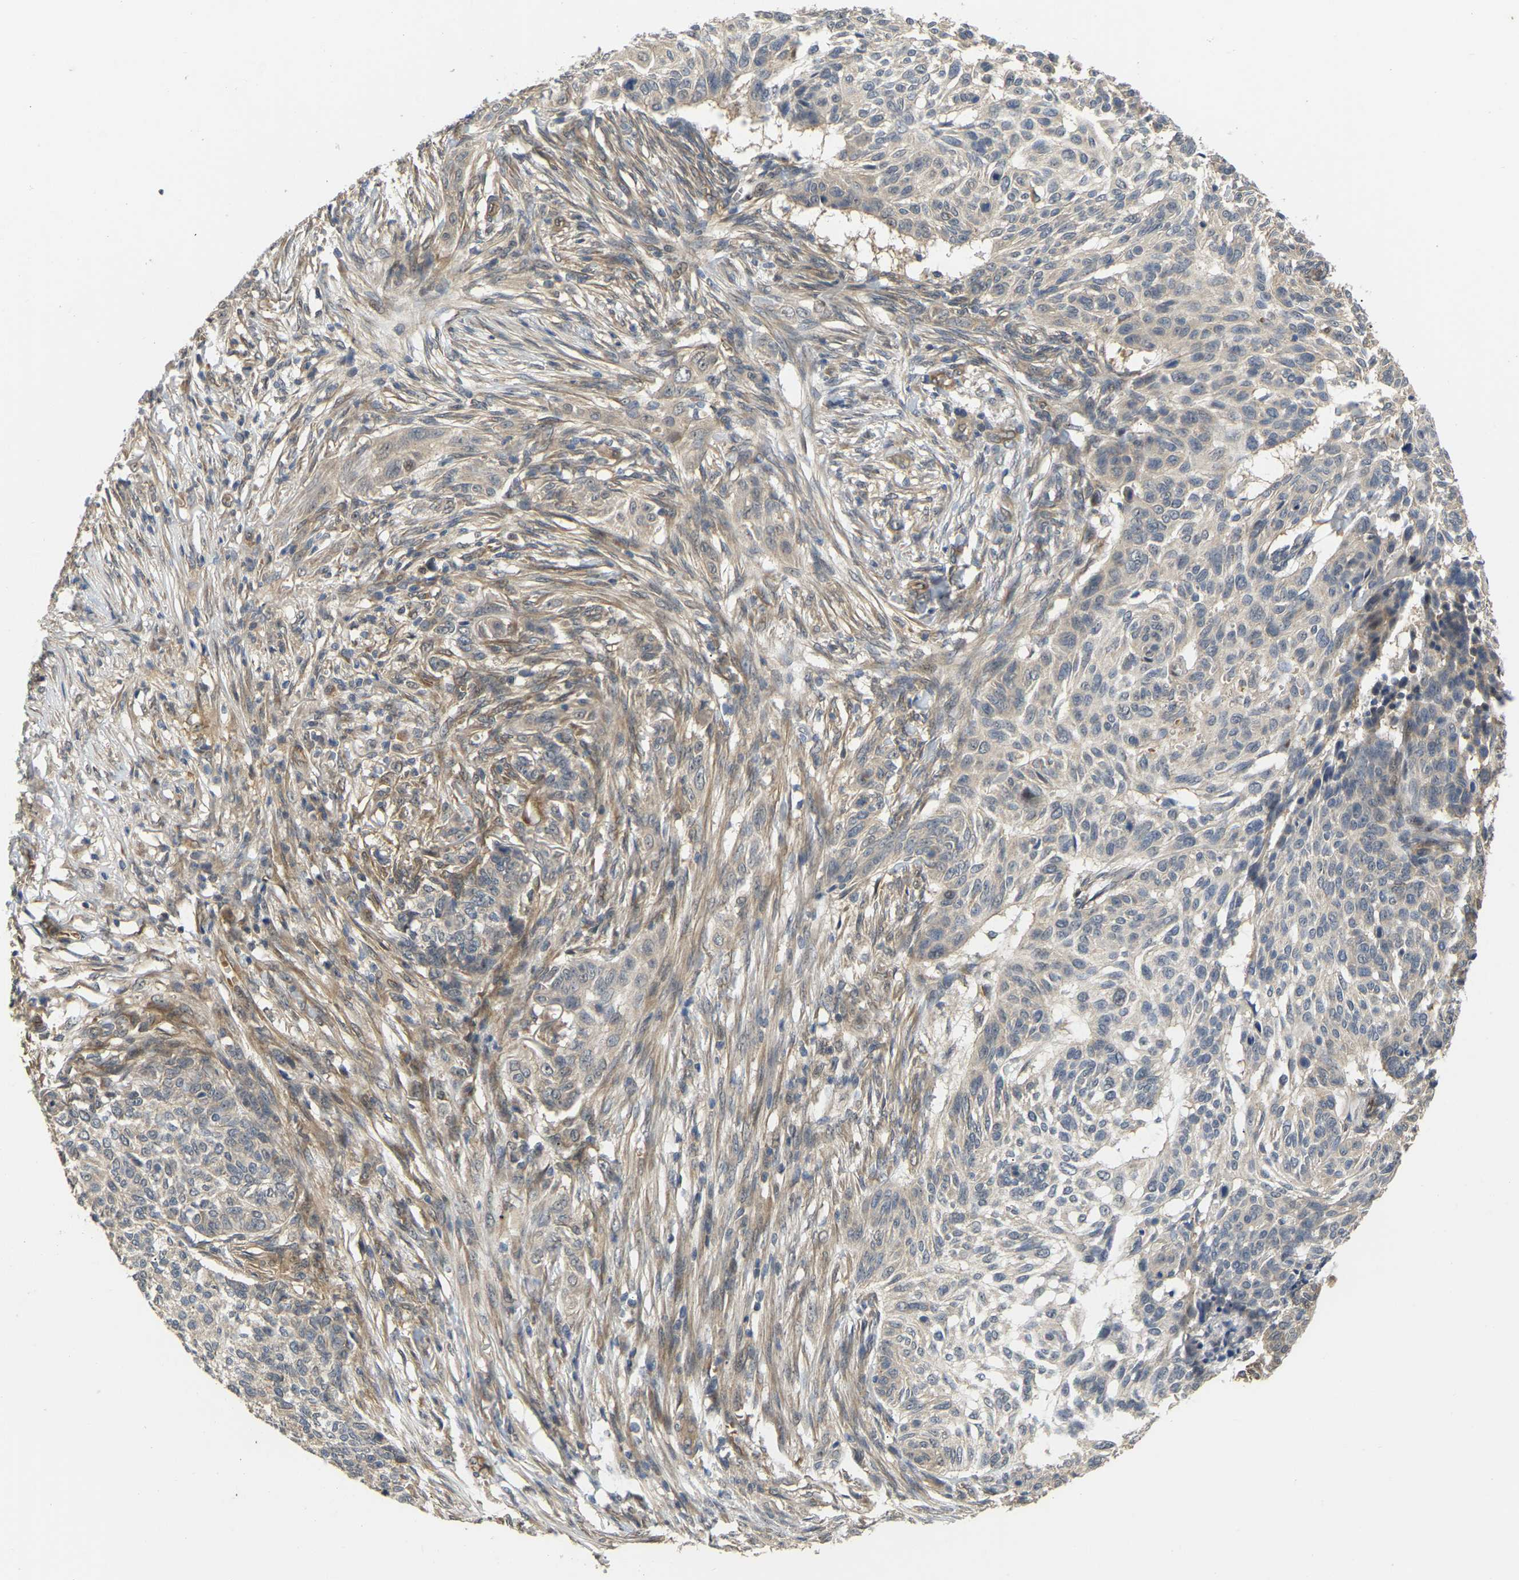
{"staining": {"intensity": "negative", "quantity": "none", "location": "none"}, "tissue": "skin cancer", "cell_type": "Tumor cells", "image_type": "cancer", "snomed": [{"axis": "morphology", "description": "Basal cell carcinoma"}, {"axis": "topography", "description": "Skin"}], "caption": "Skin cancer was stained to show a protein in brown. There is no significant staining in tumor cells. Brightfield microscopy of immunohistochemistry stained with DAB (brown) and hematoxylin (blue), captured at high magnification.", "gene": "LIMK2", "patient": {"sex": "male", "age": 85}}